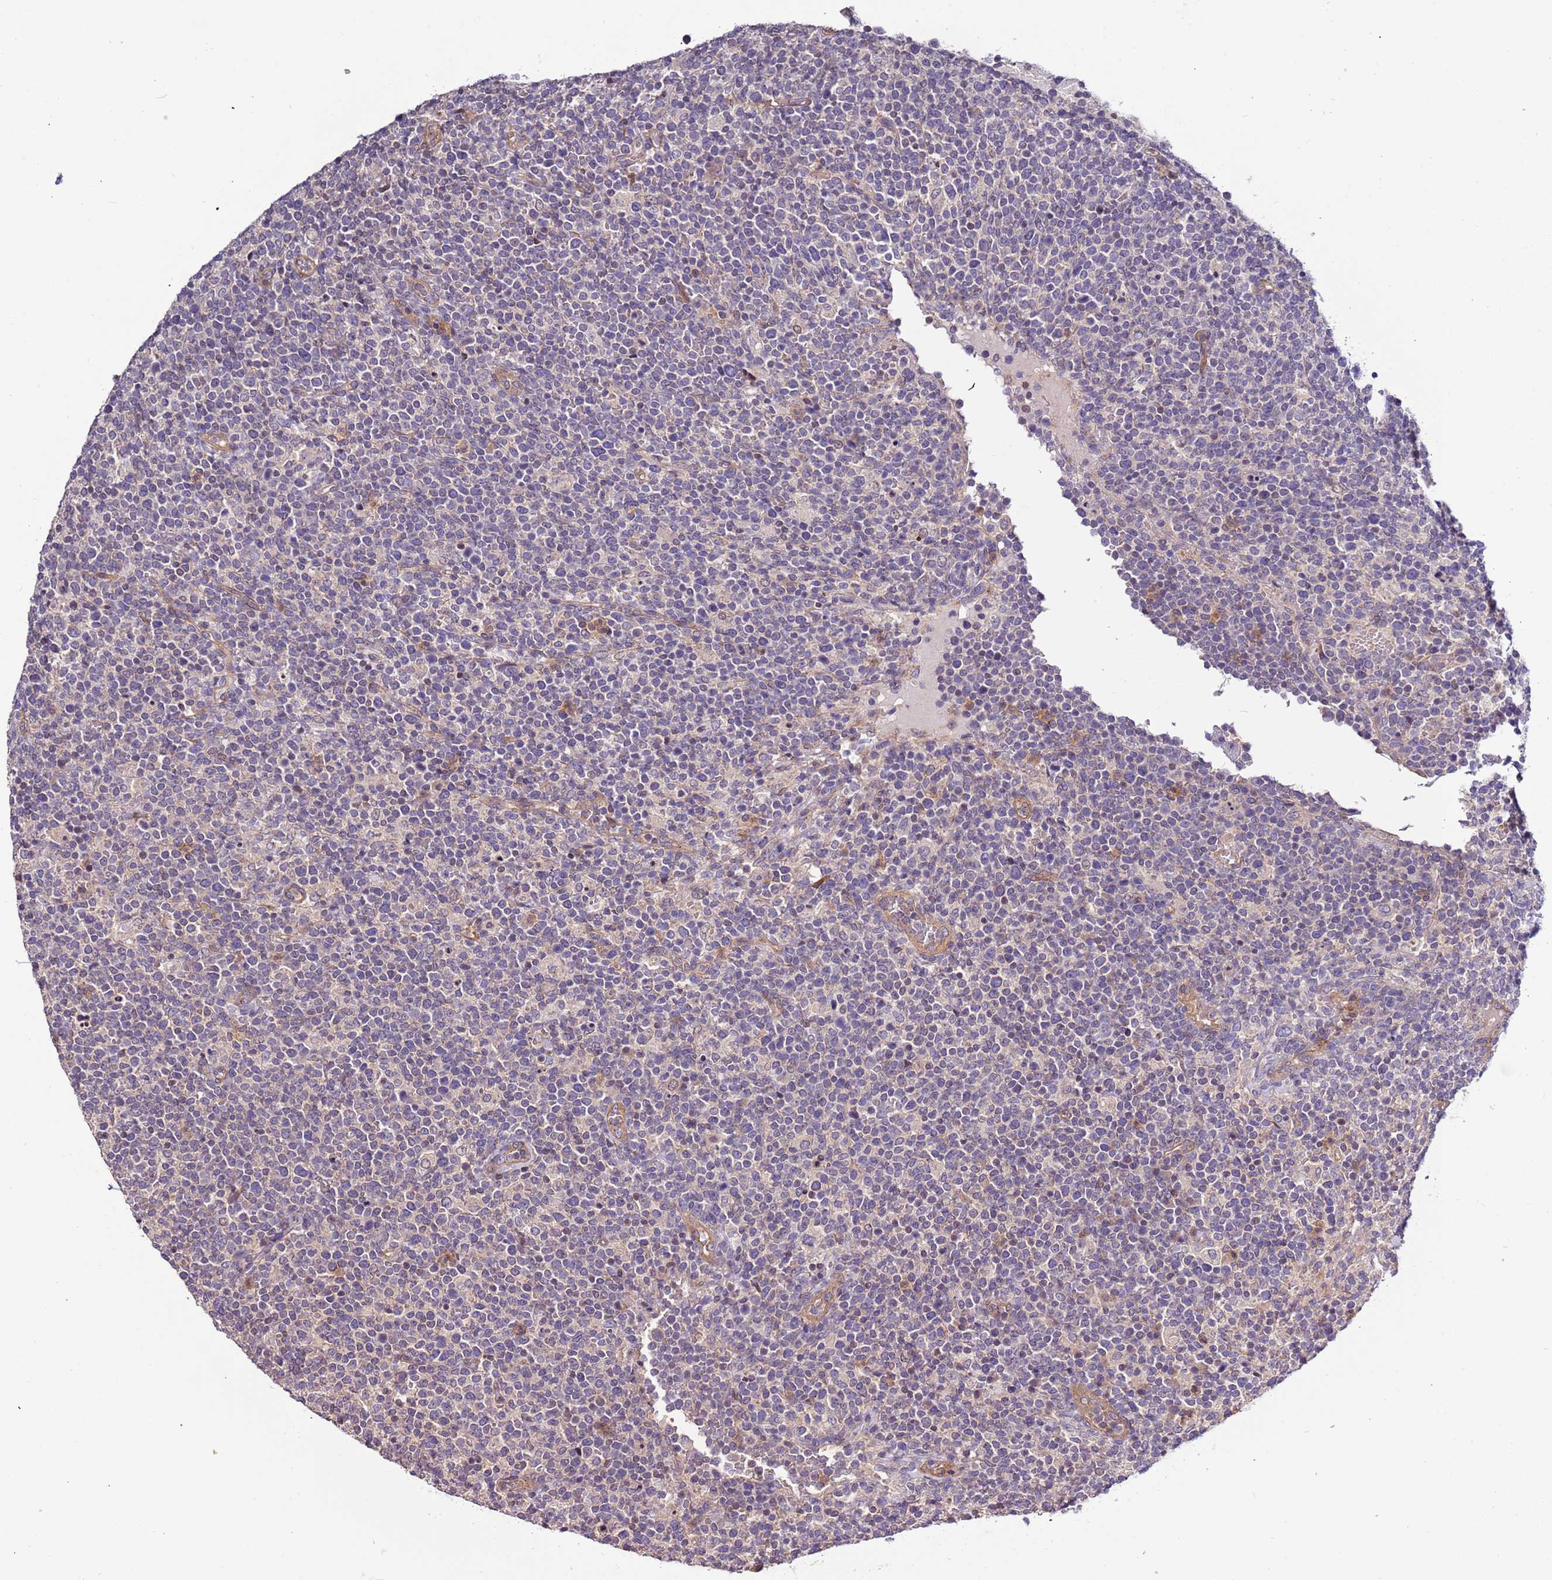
{"staining": {"intensity": "negative", "quantity": "none", "location": "none"}, "tissue": "lymphoma", "cell_type": "Tumor cells", "image_type": "cancer", "snomed": [{"axis": "morphology", "description": "Malignant lymphoma, non-Hodgkin's type, High grade"}, {"axis": "topography", "description": "Lymph node"}], "caption": "This is a photomicrograph of immunohistochemistry staining of lymphoma, which shows no expression in tumor cells.", "gene": "LAMB4", "patient": {"sex": "male", "age": 61}}